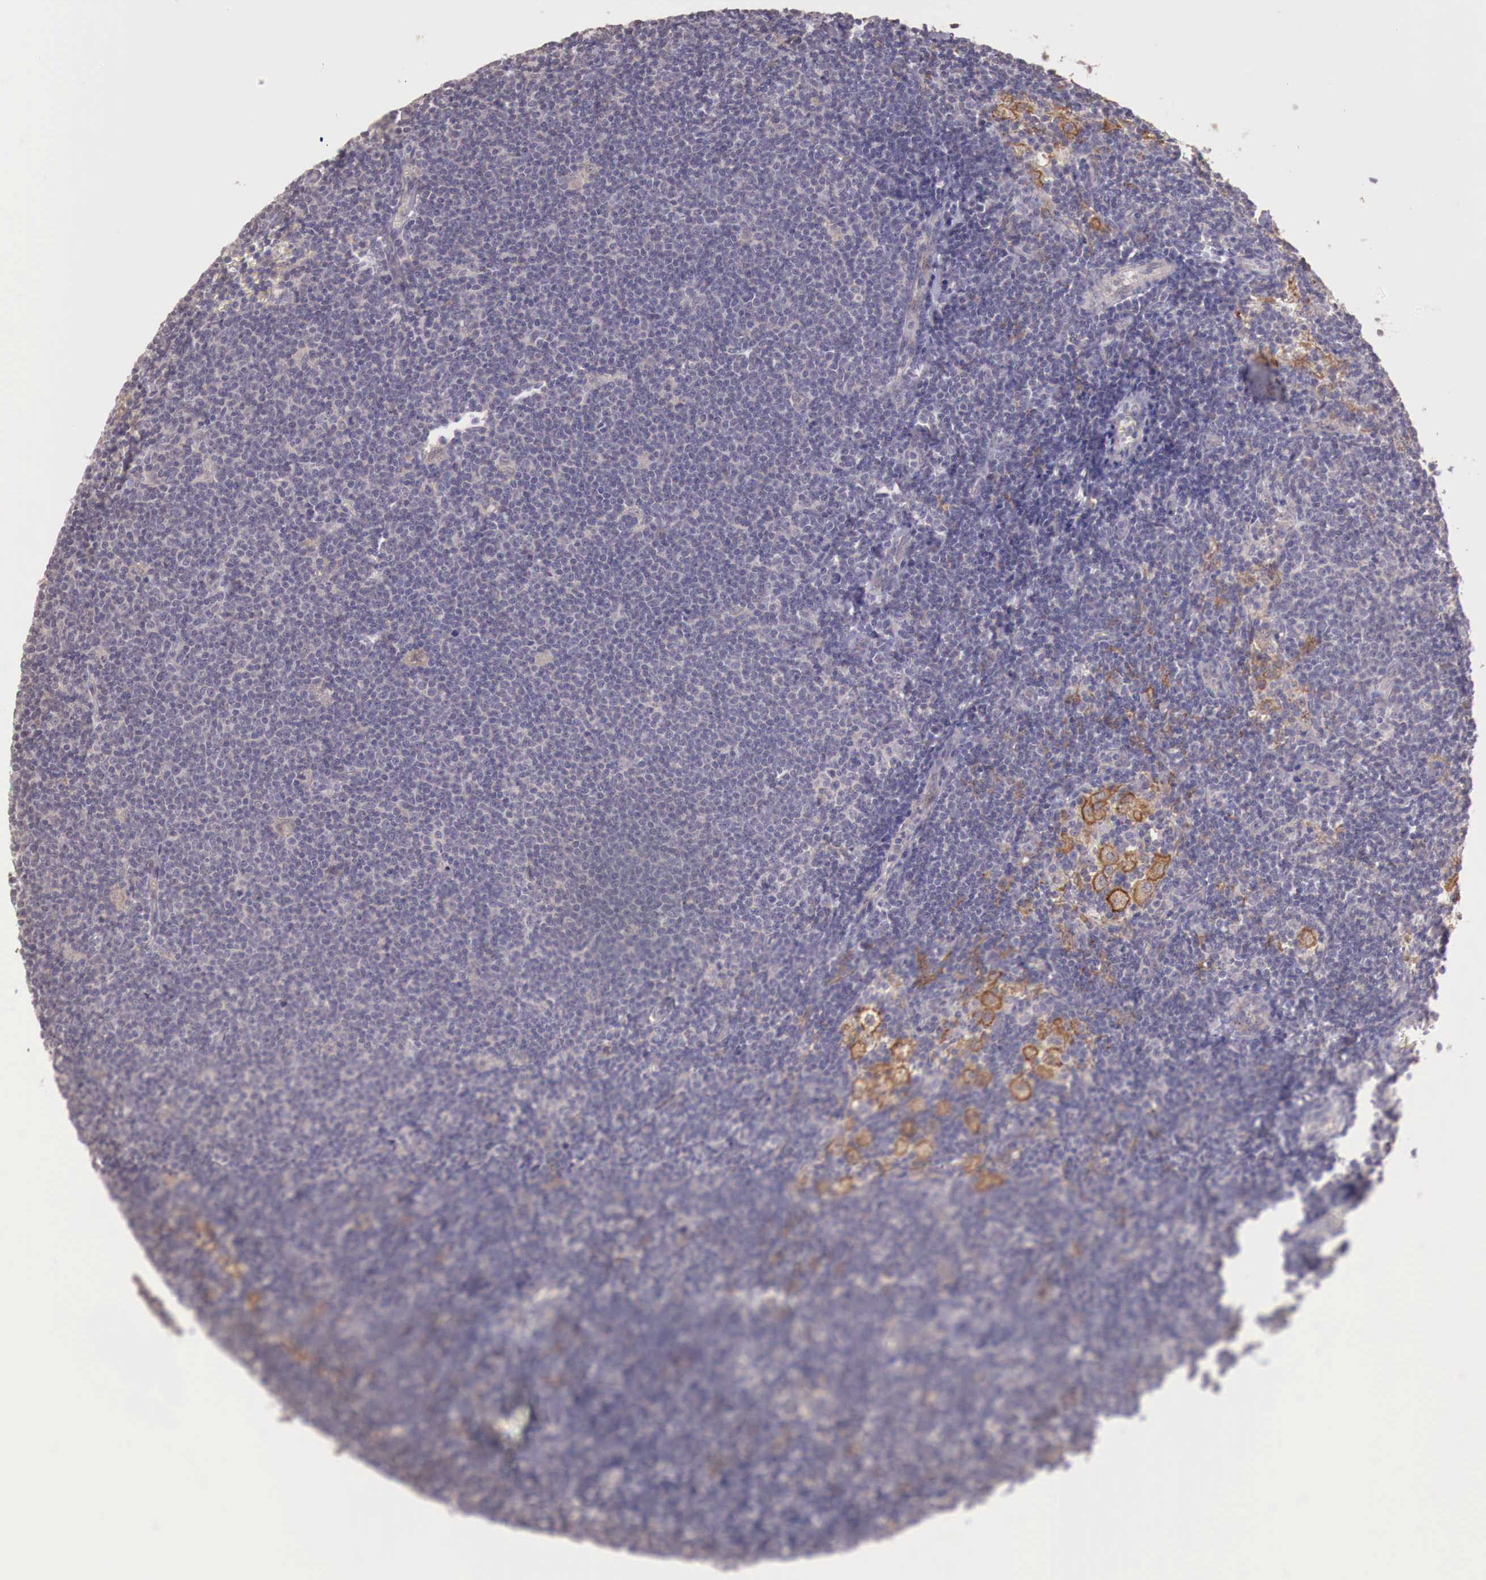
{"staining": {"intensity": "negative", "quantity": "none", "location": "none"}, "tissue": "lymphoma", "cell_type": "Tumor cells", "image_type": "cancer", "snomed": [{"axis": "morphology", "description": "Malignant lymphoma, non-Hodgkin's type, Low grade"}, {"axis": "topography", "description": "Lymph node"}], "caption": "High magnification brightfield microscopy of malignant lymphoma, non-Hodgkin's type (low-grade) stained with DAB (brown) and counterstained with hematoxylin (blue): tumor cells show no significant staining.", "gene": "CHRDL1", "patient": {"sex": "male", "age": 65}}